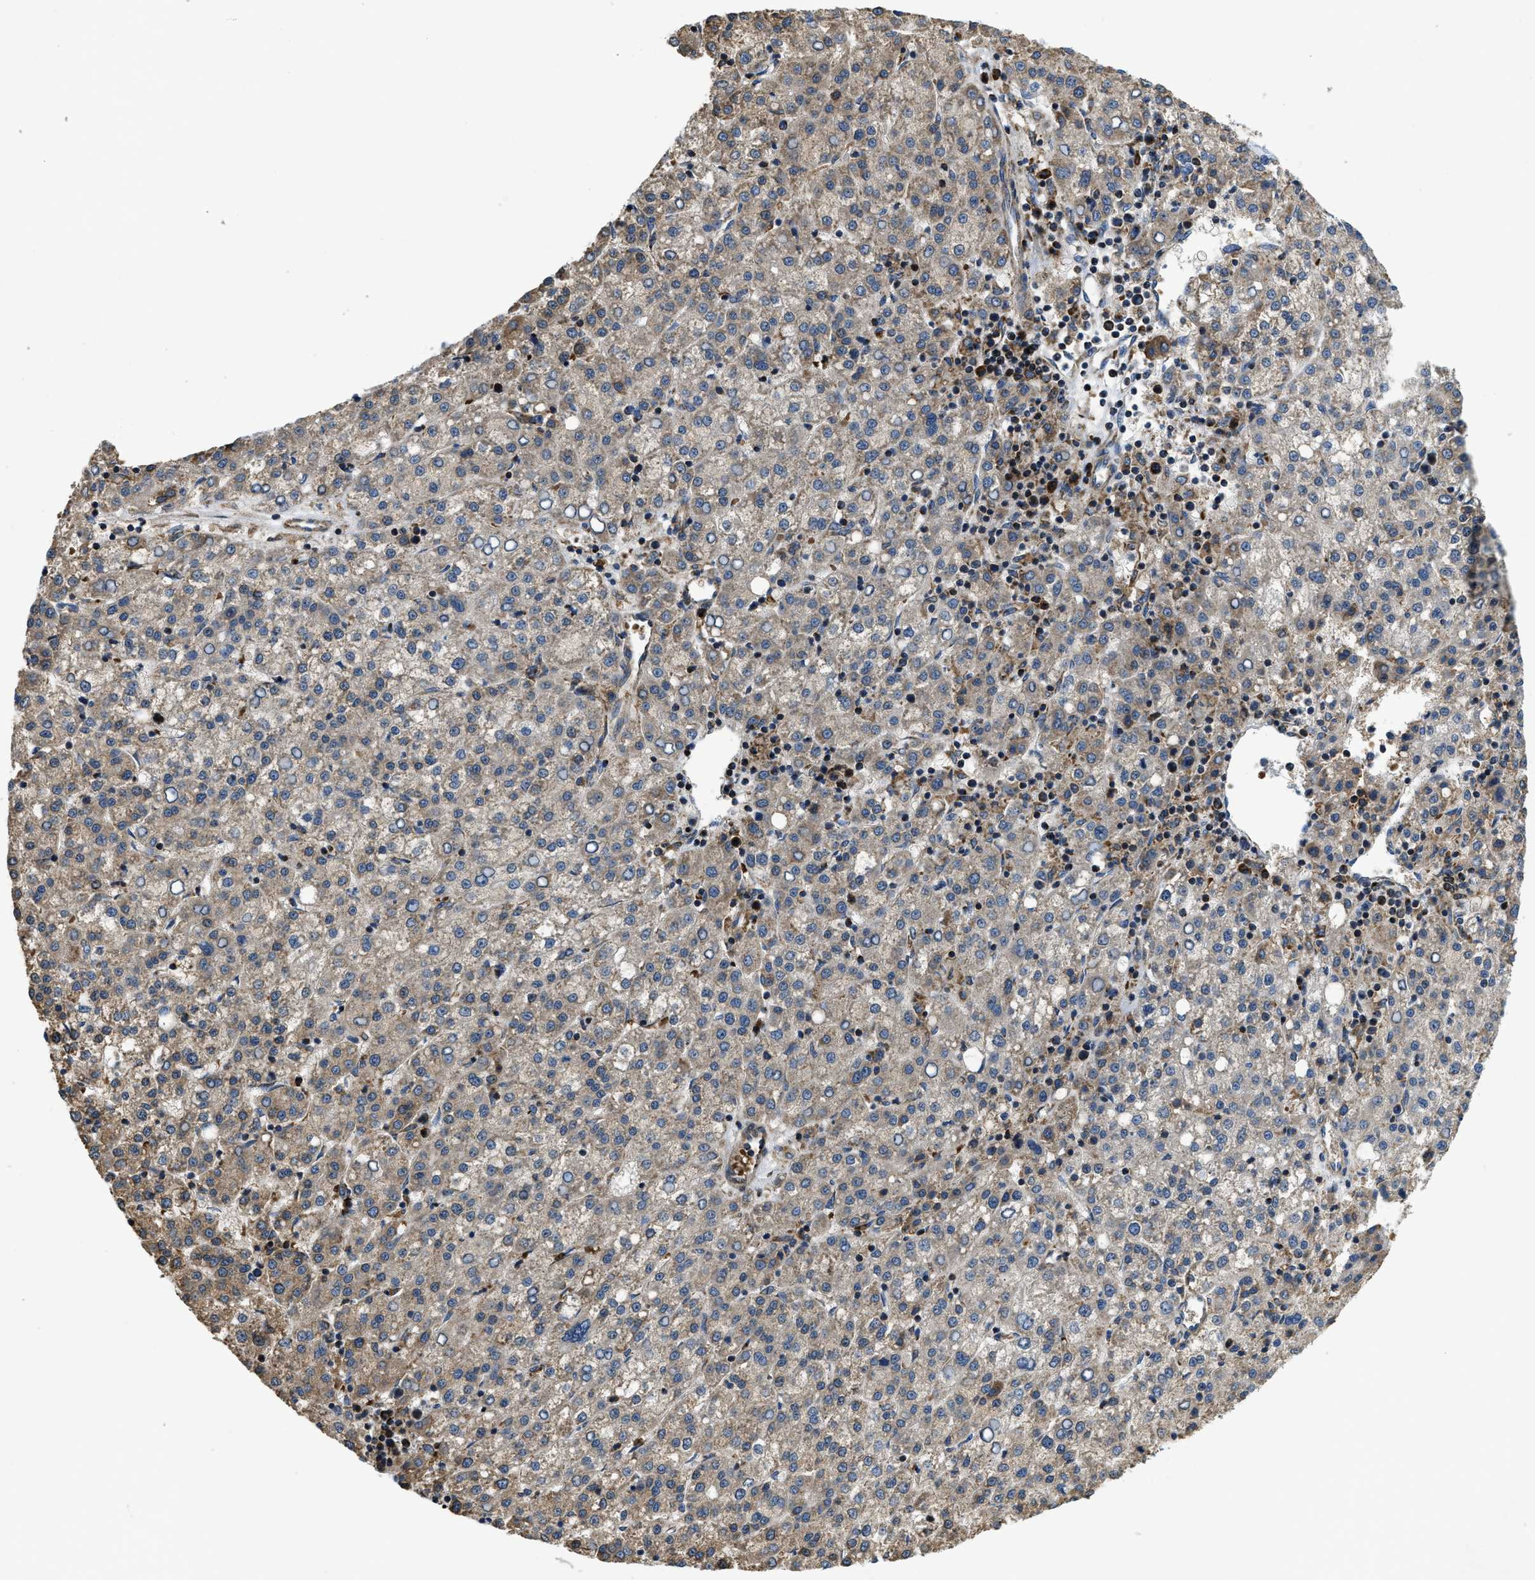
{"staining": {"intensity": "moderate", "quantity": "<25%", "location": "cytoplasmic/membranous"}, "tissue": "liver cancer", "cell_type": "Tumor cells", "image_type": "cancer", "snomed": [{"axis": "morphology", "description": "Carcinoma, Hepatocellular, NOS"}, {"axis": "topography", "description": "Liver"}], "caption": "An immunohistochemistry (IHC) photomicrograph of neoplastic tissue is shown. Protein staining in brown highlights moderate cytoplasmic/membranous positivity in hepatocellular carcinoma (liver) within tumor cells. The protein of interest is shown in brown color, while the nuclei are stained blue.", "gene": "CSPG4", "patient": {"sex": "female", "age": 58}}